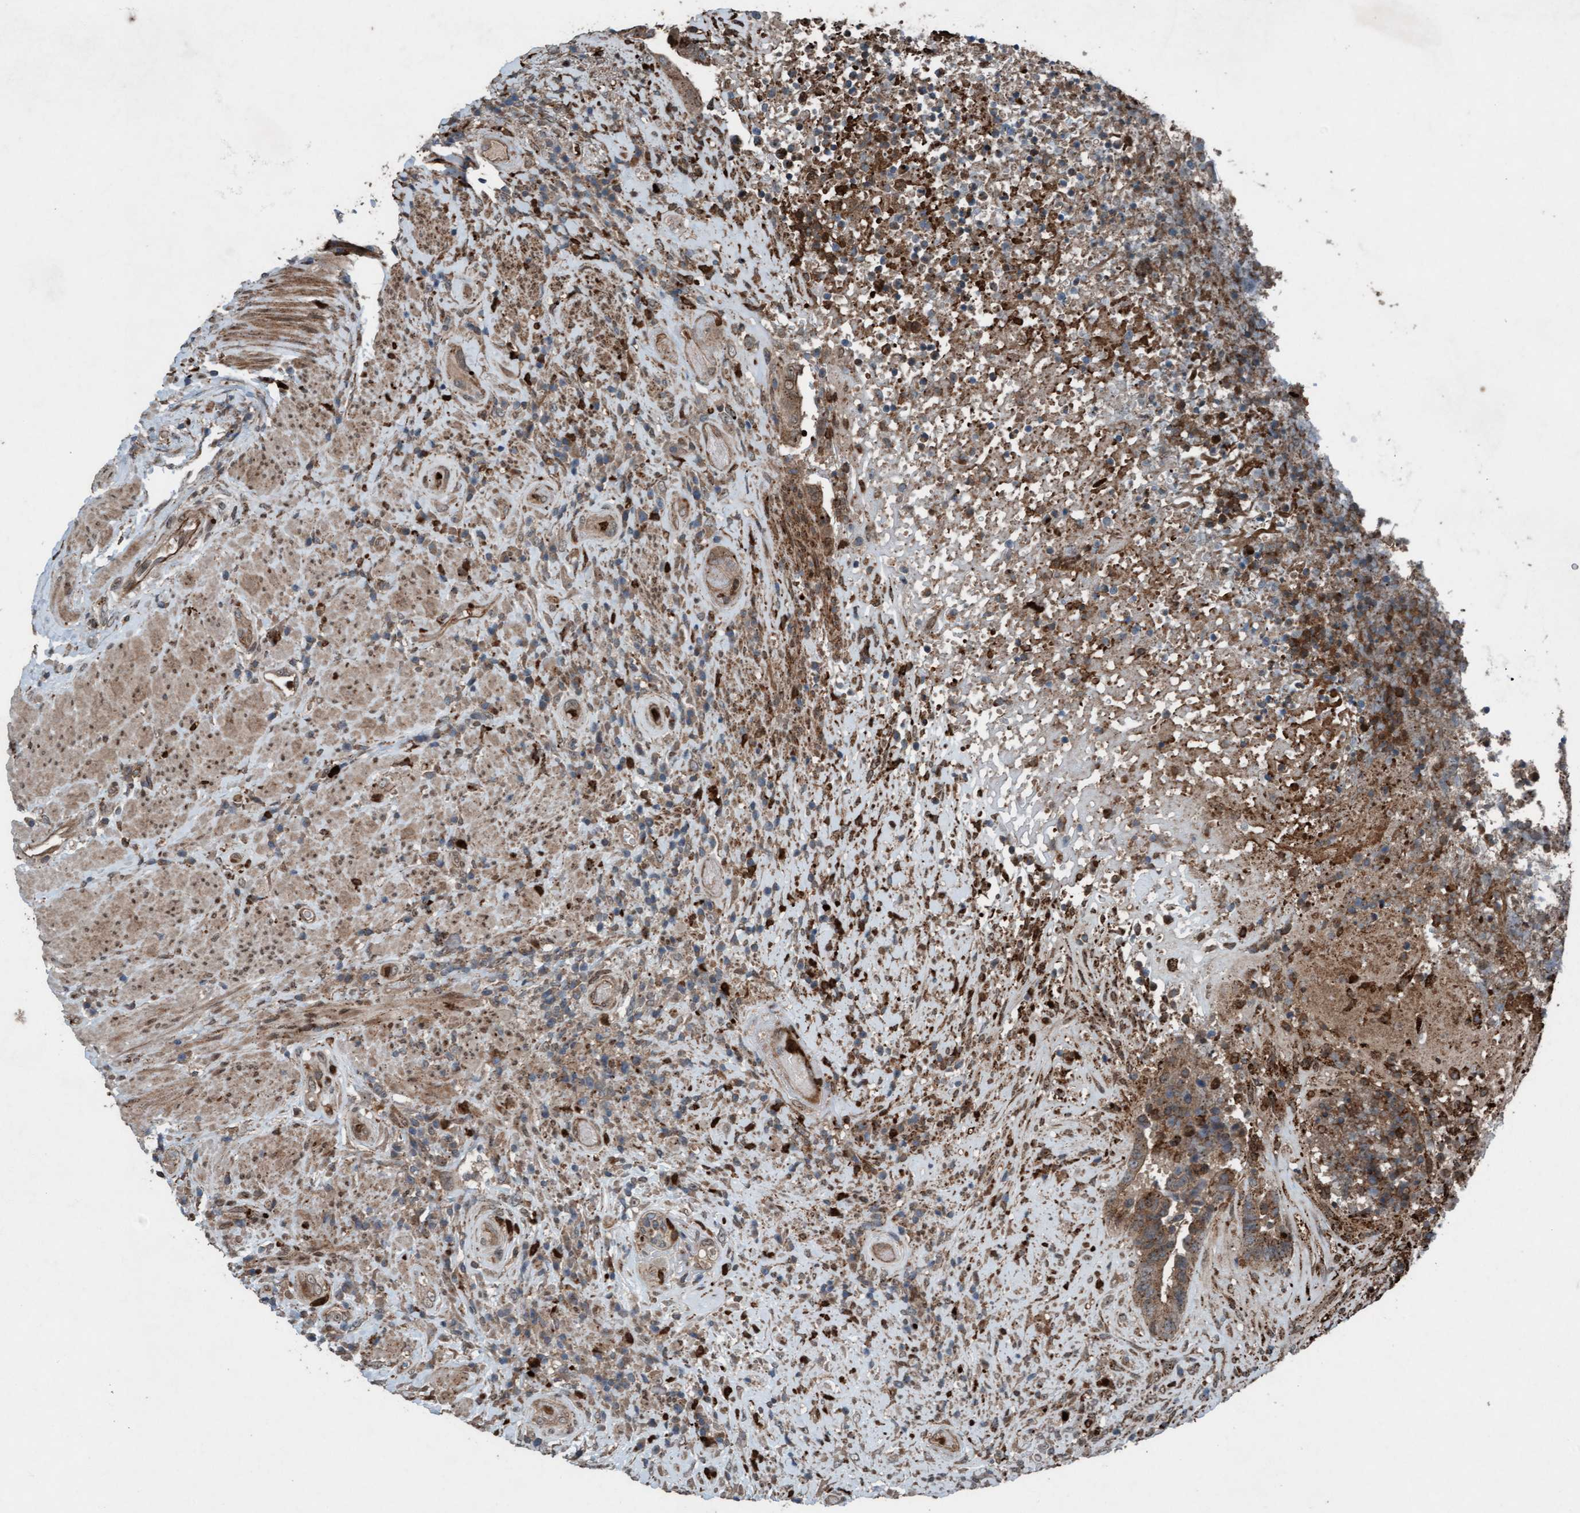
{"staining": {"intensity": "moderate", "quantity": ">75%", "location": "cytoplasmic/membranous"}, "tissue": "colorectal cancer", "cell_type": "Tumor cells", "image_type": "cancer", "snomed": [{"axis": "morphology", "description": "Adenocarcinoma, NOS"}, {"axis": "topography", "description": "Rectum"}], "caption": "Brown immunohistochemical staining in adenocarcinoma (colorectal) displays moderate cytoplasmic/membranous staining in approximately >75% of tumor cells. (DAB (3,3'-diaminobenzidine) IHC with brightfield microscopy, high magnification).", "gene": "PLXNB2", "patient": {"sex": "male", "age": 72}}